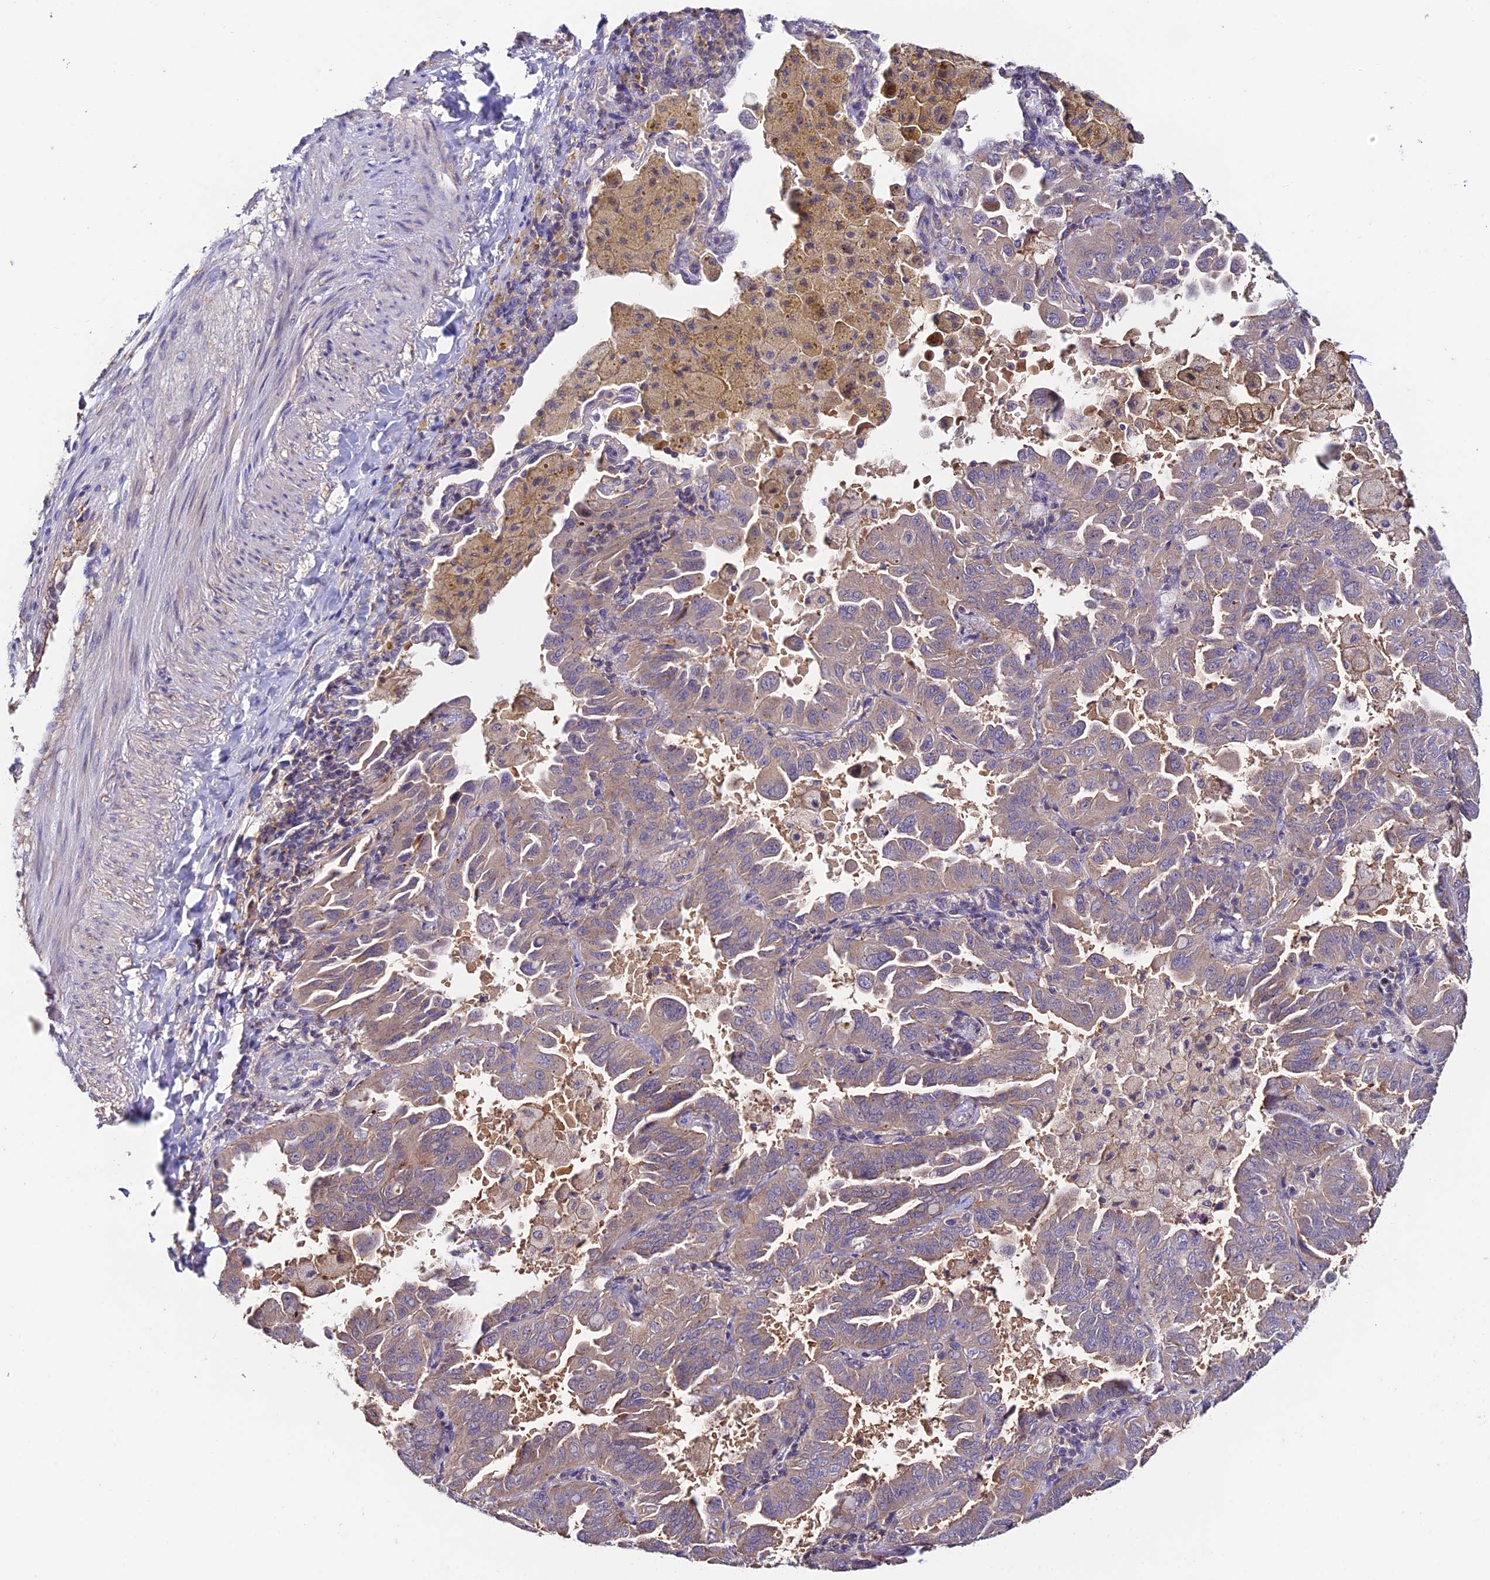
{"staining": {"intensity": "weak", "quantity": "25%-75%", "location": "cytoplasmic/membranous"}, "tissue": "lung cancer", "cell_type": "Tumor cells", "image_type": "cancer", "snomed": [{"axis": "morphology", "description": "Adenocarcinoma, NOS"}, {"axis": "topography", "description": "Lung"}], "caption": "Immunohistochemical staining of adenocarcinoma (lung) shows weak cytoplasmic/membranous protein staining in about 25%-75% of tumor cells.", "gene": "BRME1", "patient": {"sex": "male", "age": 64}}